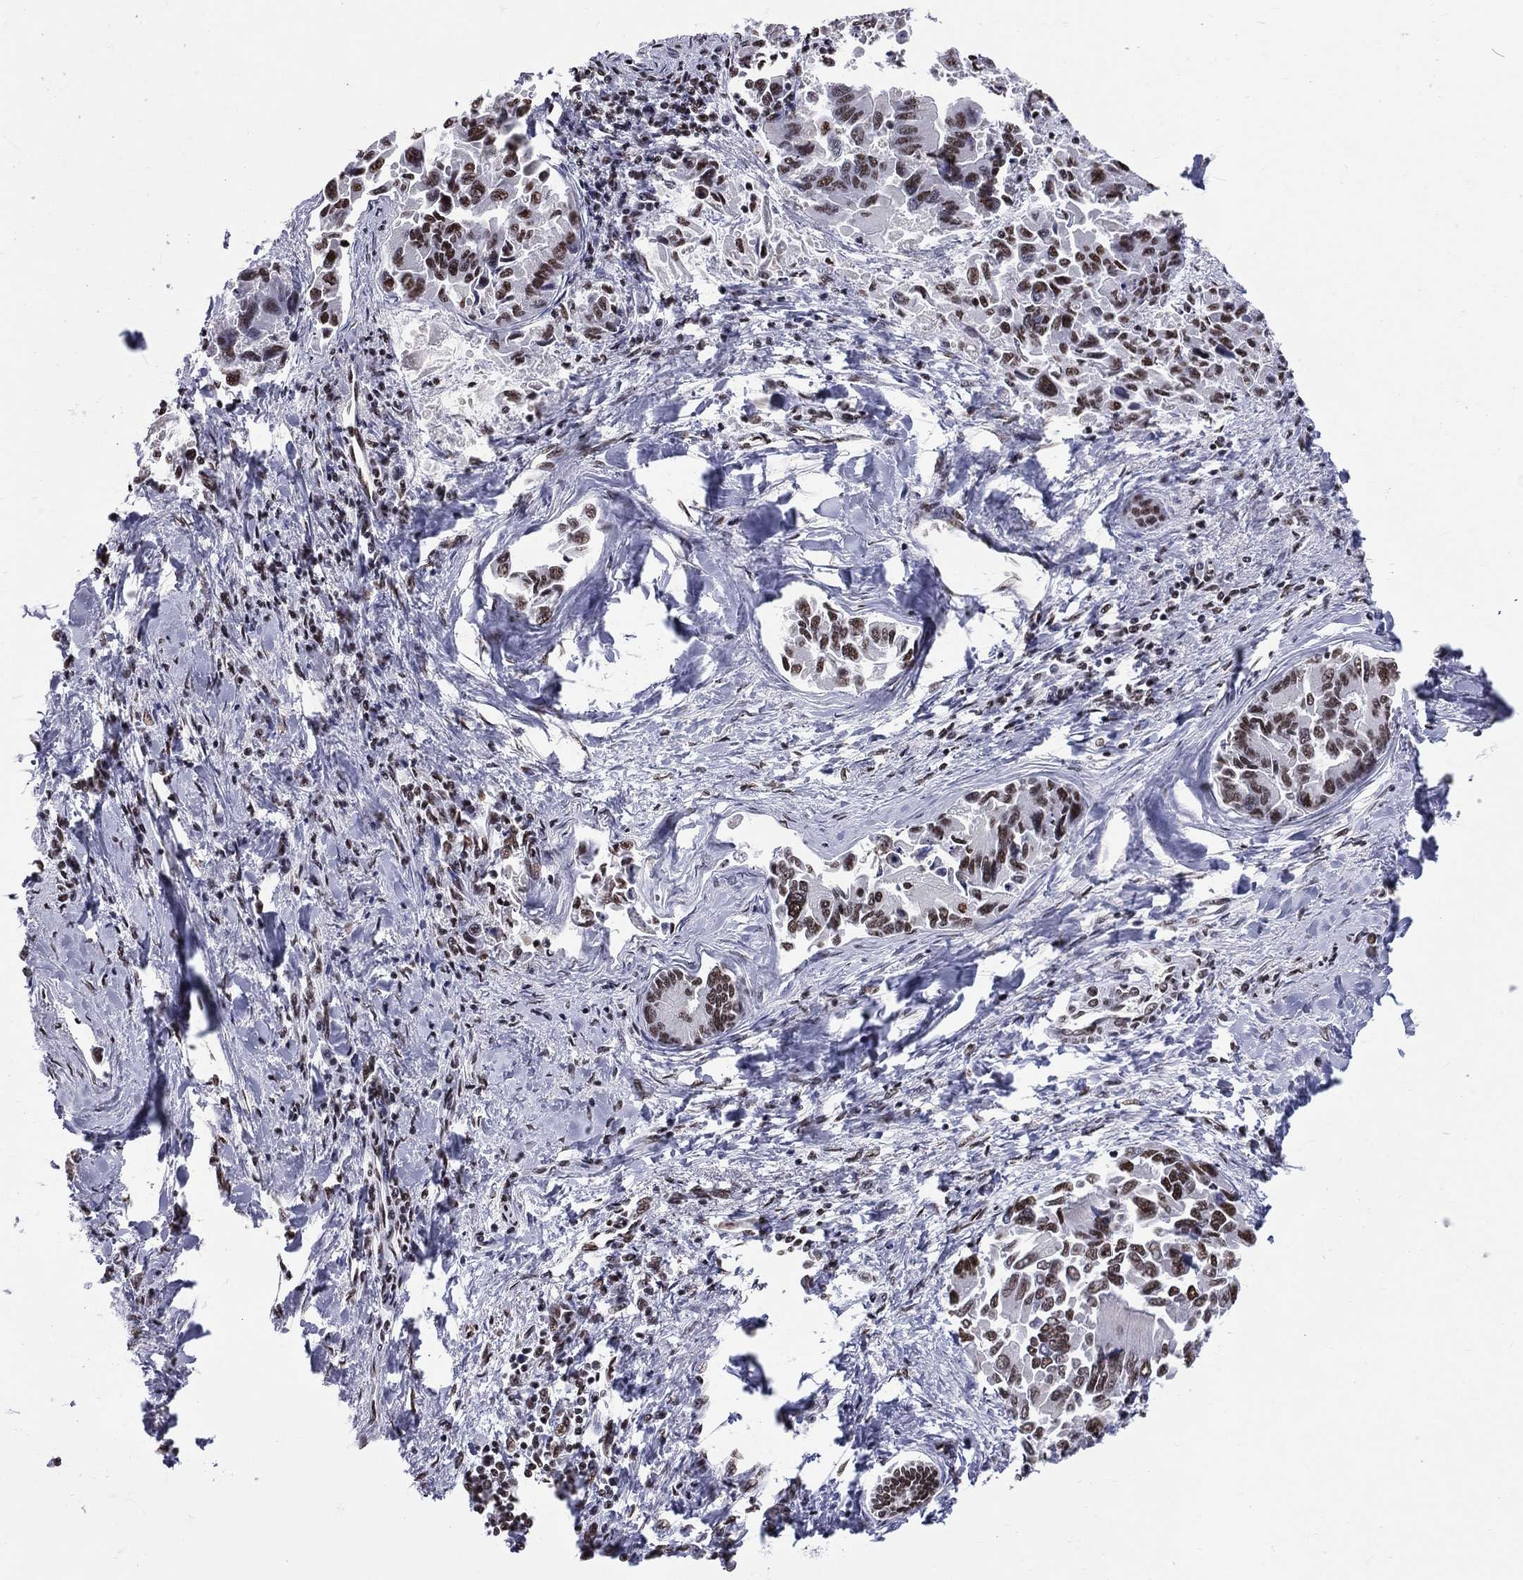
{"staining": {"intensity": "moderate", "quantity": ">75%", "location": "nuclear"}, "tissue": "liver cancer", "cell_type": "Tumor cells", "image_type": "cancer", "snomed": [{"axis": "morphology", "description": "Cholangiocarcinoma"}, {"axis": "topography", "description": "Liver"}], "caption": "A medium amount of moderate nuclear positivity is seen in approximately >75% of tumor cells in cholangiocarcinoma (liver) tissue.", "gene": "ZNF7", "patient": {"sex": "male", "age": 66}}